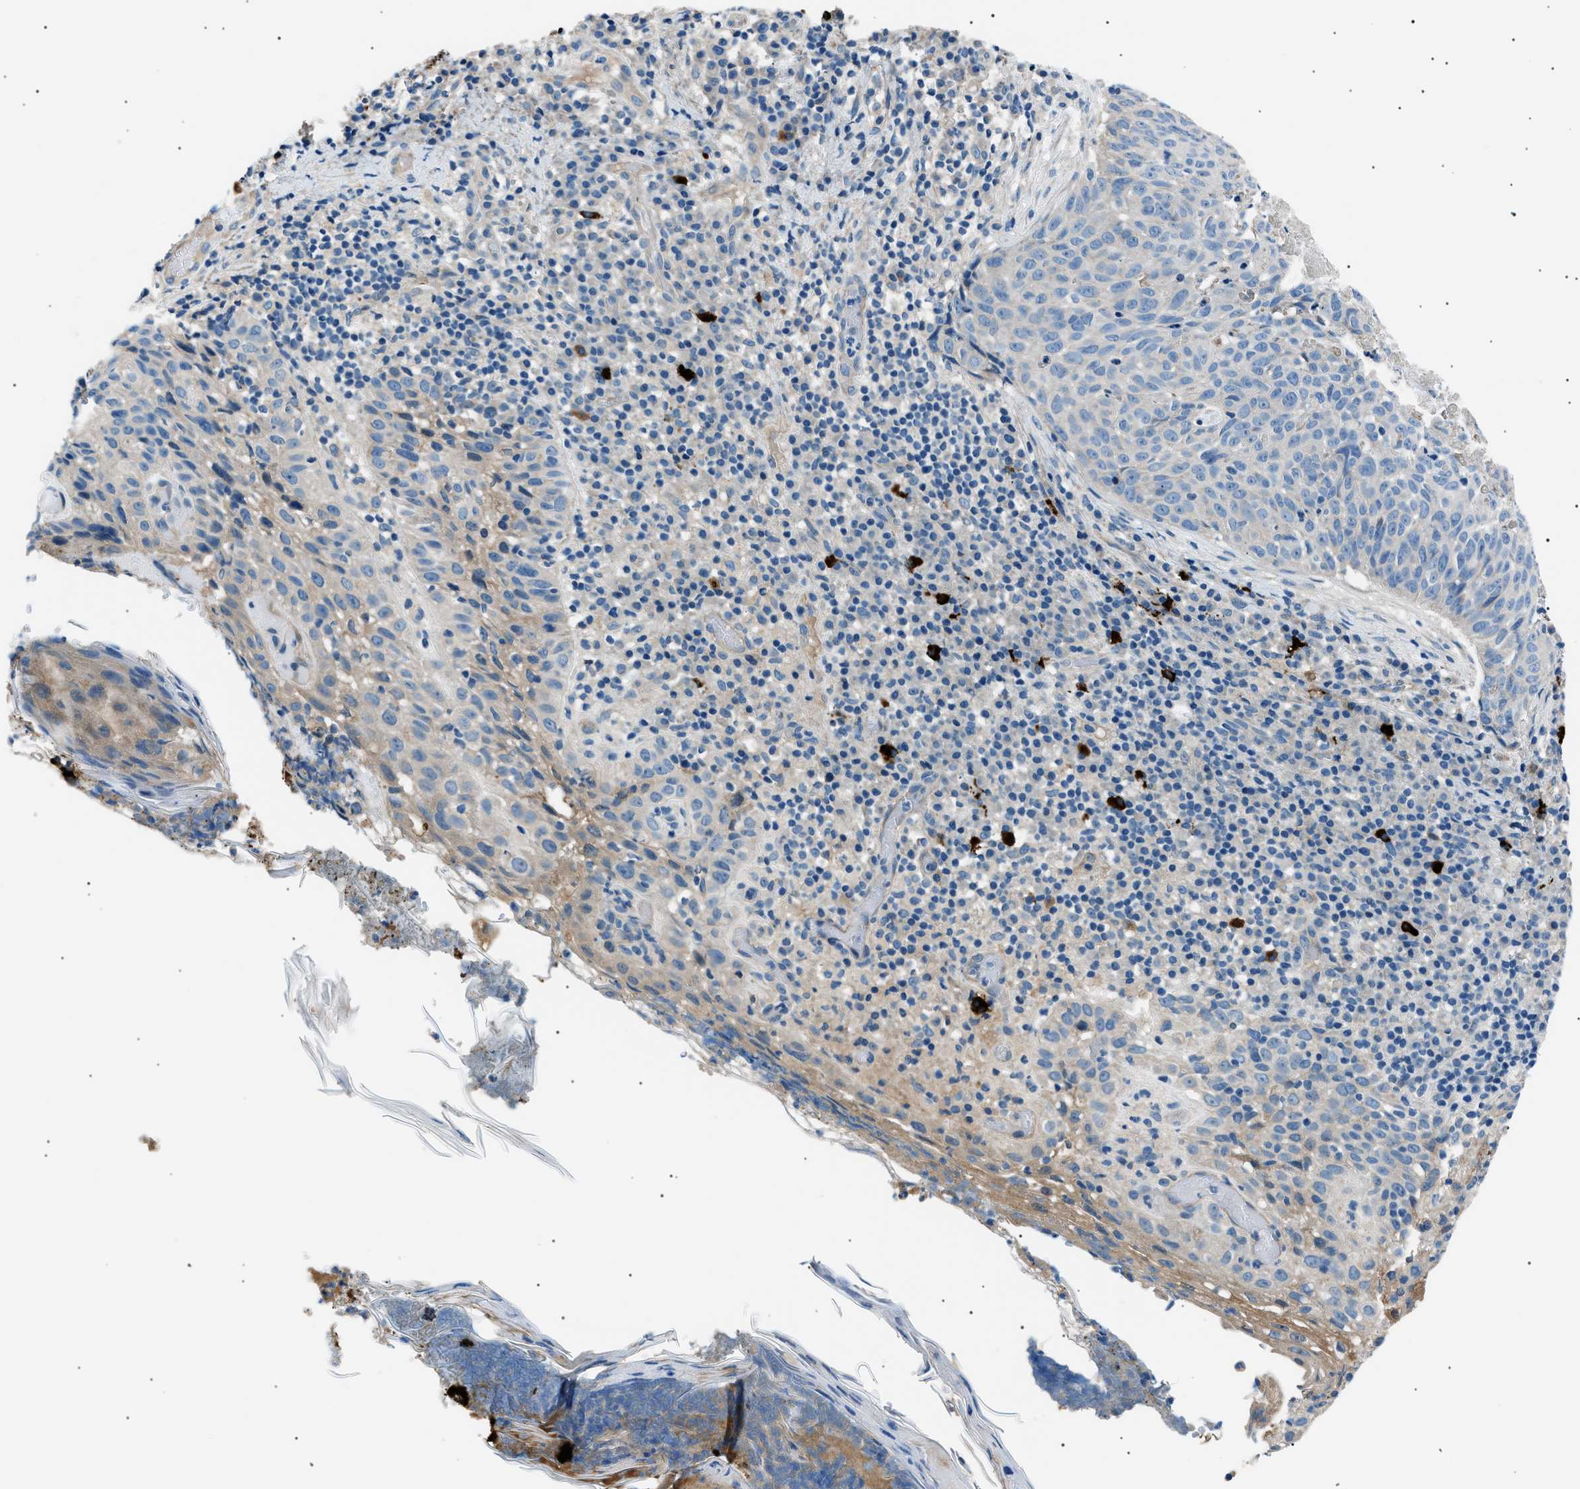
{"staining": {"intensity": "negative", "quantity": "none", "location": "none"}, "tissue": "skin cancer", "cell_type": "Tumor cells", "image_type": "cancer", "snomed": [{"axis": "morphology", "description": "Squamous cell carcinoma in situ, NOS"}, {"axis": "morphology", "description": "Squamous cell carcinoma, NOS"}, {"axis": "topography", "description": "Skin"}], "caption": "Tumor cells show no significant protein expression in skin cancer.", "gene": "LRRC37B", "patient": {"sex": "male", "age": 93}}